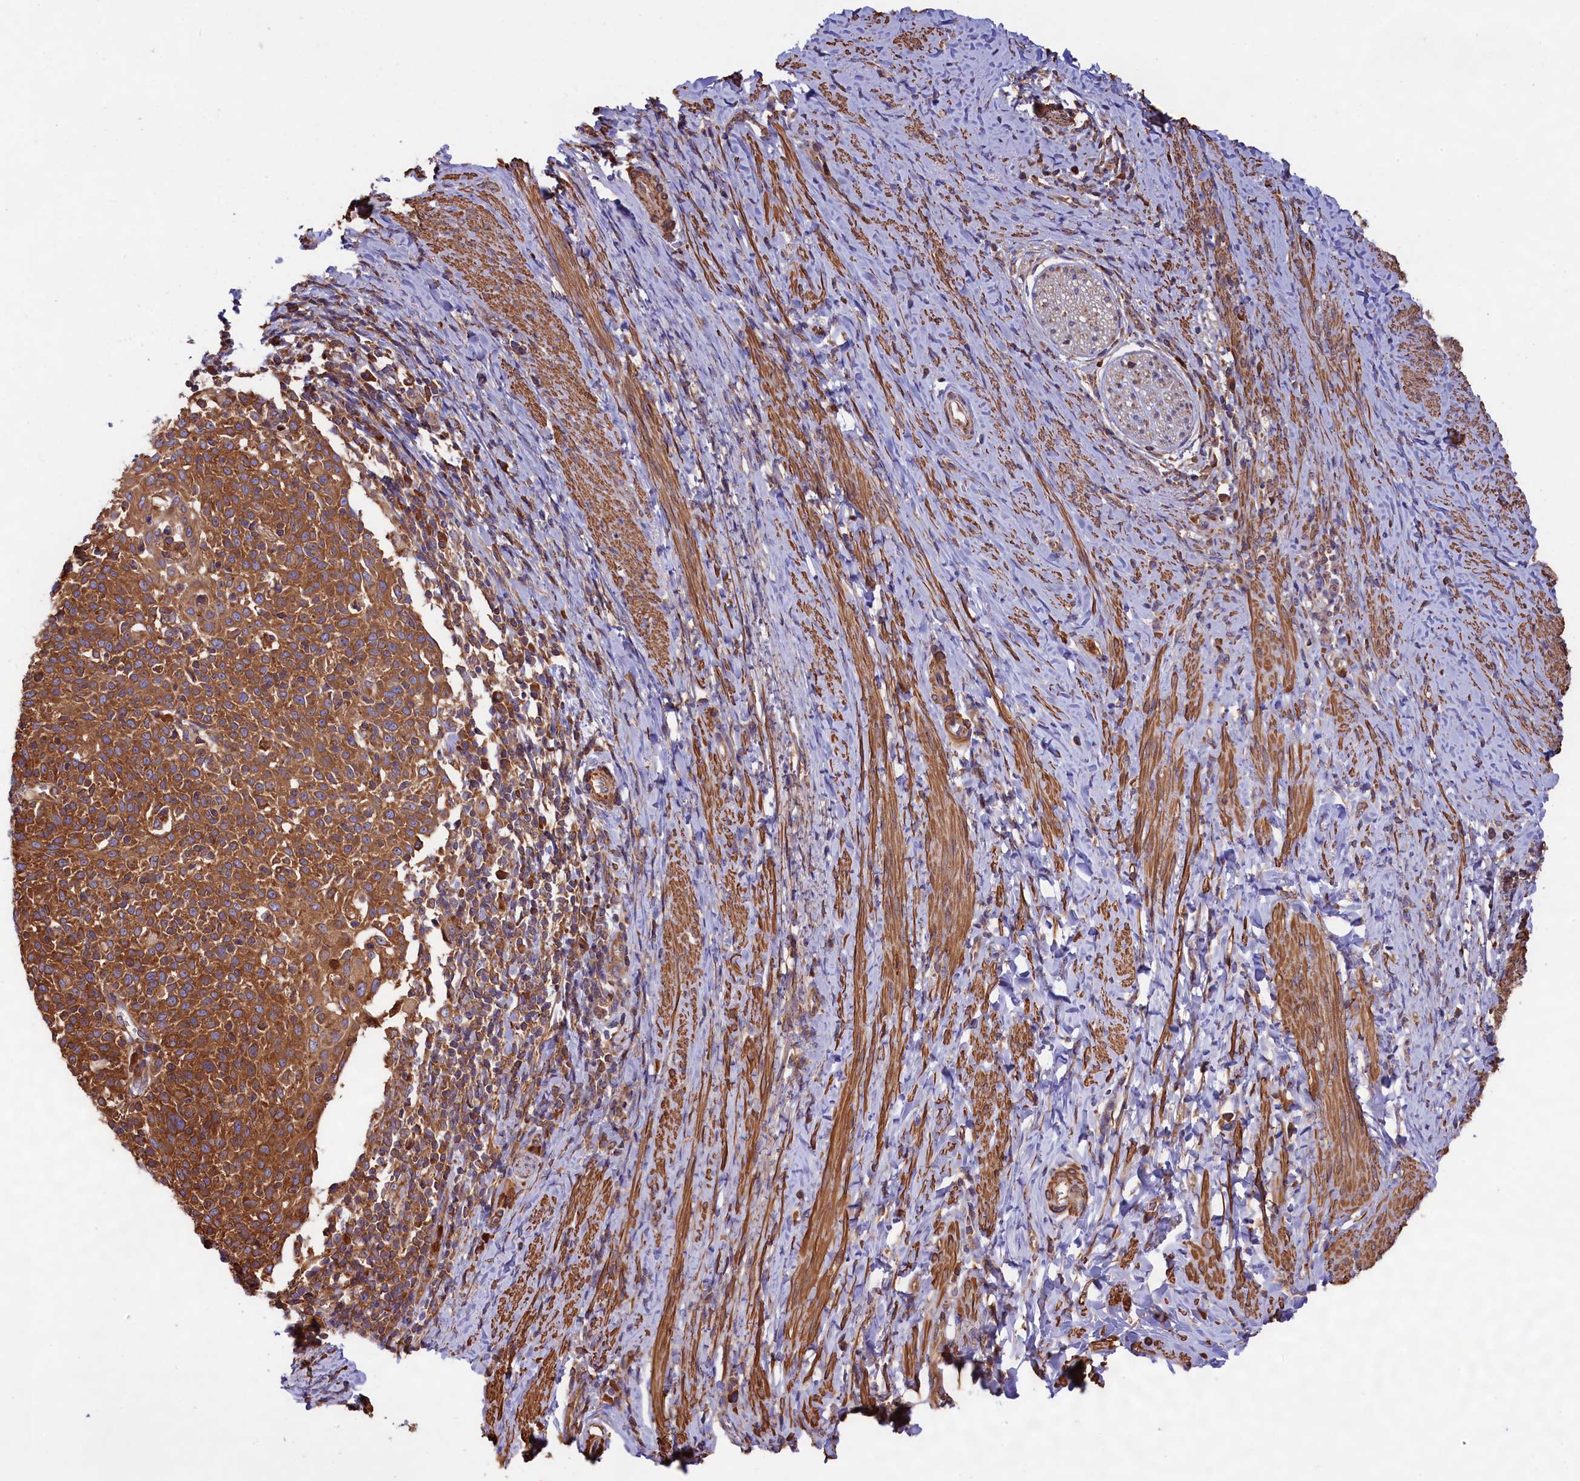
{"staining": {"intensity": "strong", "quantity": ">75%", "location": "cytoplasmic/membranous"}, "tissue": "cervical cancer", "cell_type": "Tumor cells", "image_type": "cancer", "snomed": [{"axis": "morphology", "description": "Squamous cell carcinoma, NOS"}, {"axis": "topography", "description": "Cervix"}], "caption": "This histopathology image shows immunohistochemistry (IHC) staining of cervical cancer (squamous cell carcinoma), with high strong cytoplasmic/membranous staining in about >75% of tumor cells.", "gene": "GYS1", "patient": {"sex": "female", "age": 52}}